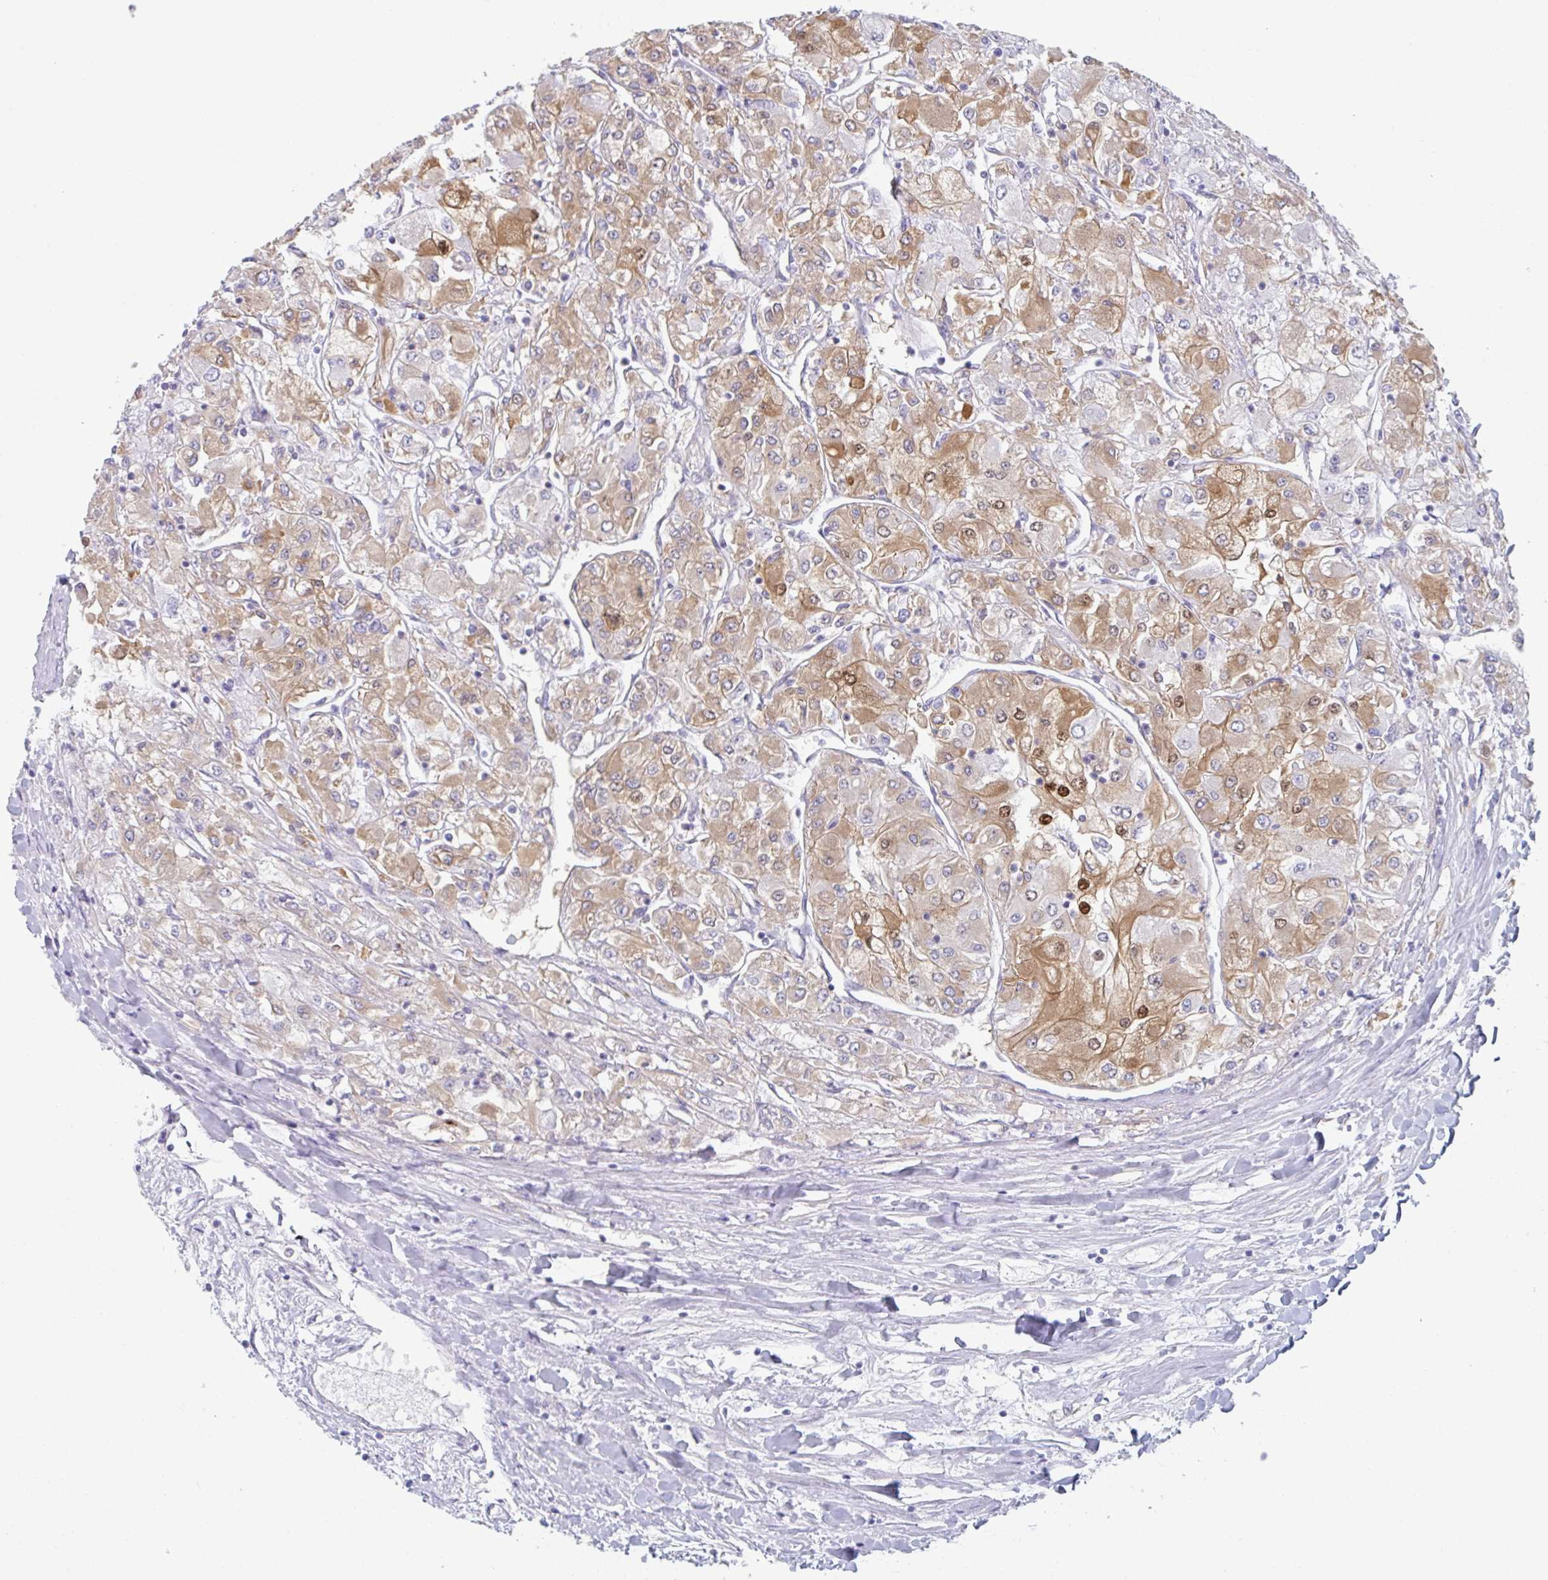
{"staining": {"intensity": "moderate", "quantity": "25%-75%", "location": "cytoplasmic/membranous,nuclear"}, "tissue": "renal cancer", "cell_type": "Tumor cells", "image_type": "cancer", "snomed": [{"axis": "morphology", "description": "Adenocarcinoma, NOS"}, {"axis": "topography", "description": "Kidney"}], "caption": "This is a histology image of immunohistochemistry staining of adenocarcinoma (renal), which shows moderate expression in the cytoplasmic/membranous and nuclear of tumor cells.", "gene": "AMPD2", "patient": {"sex": "male", "age": 80}}